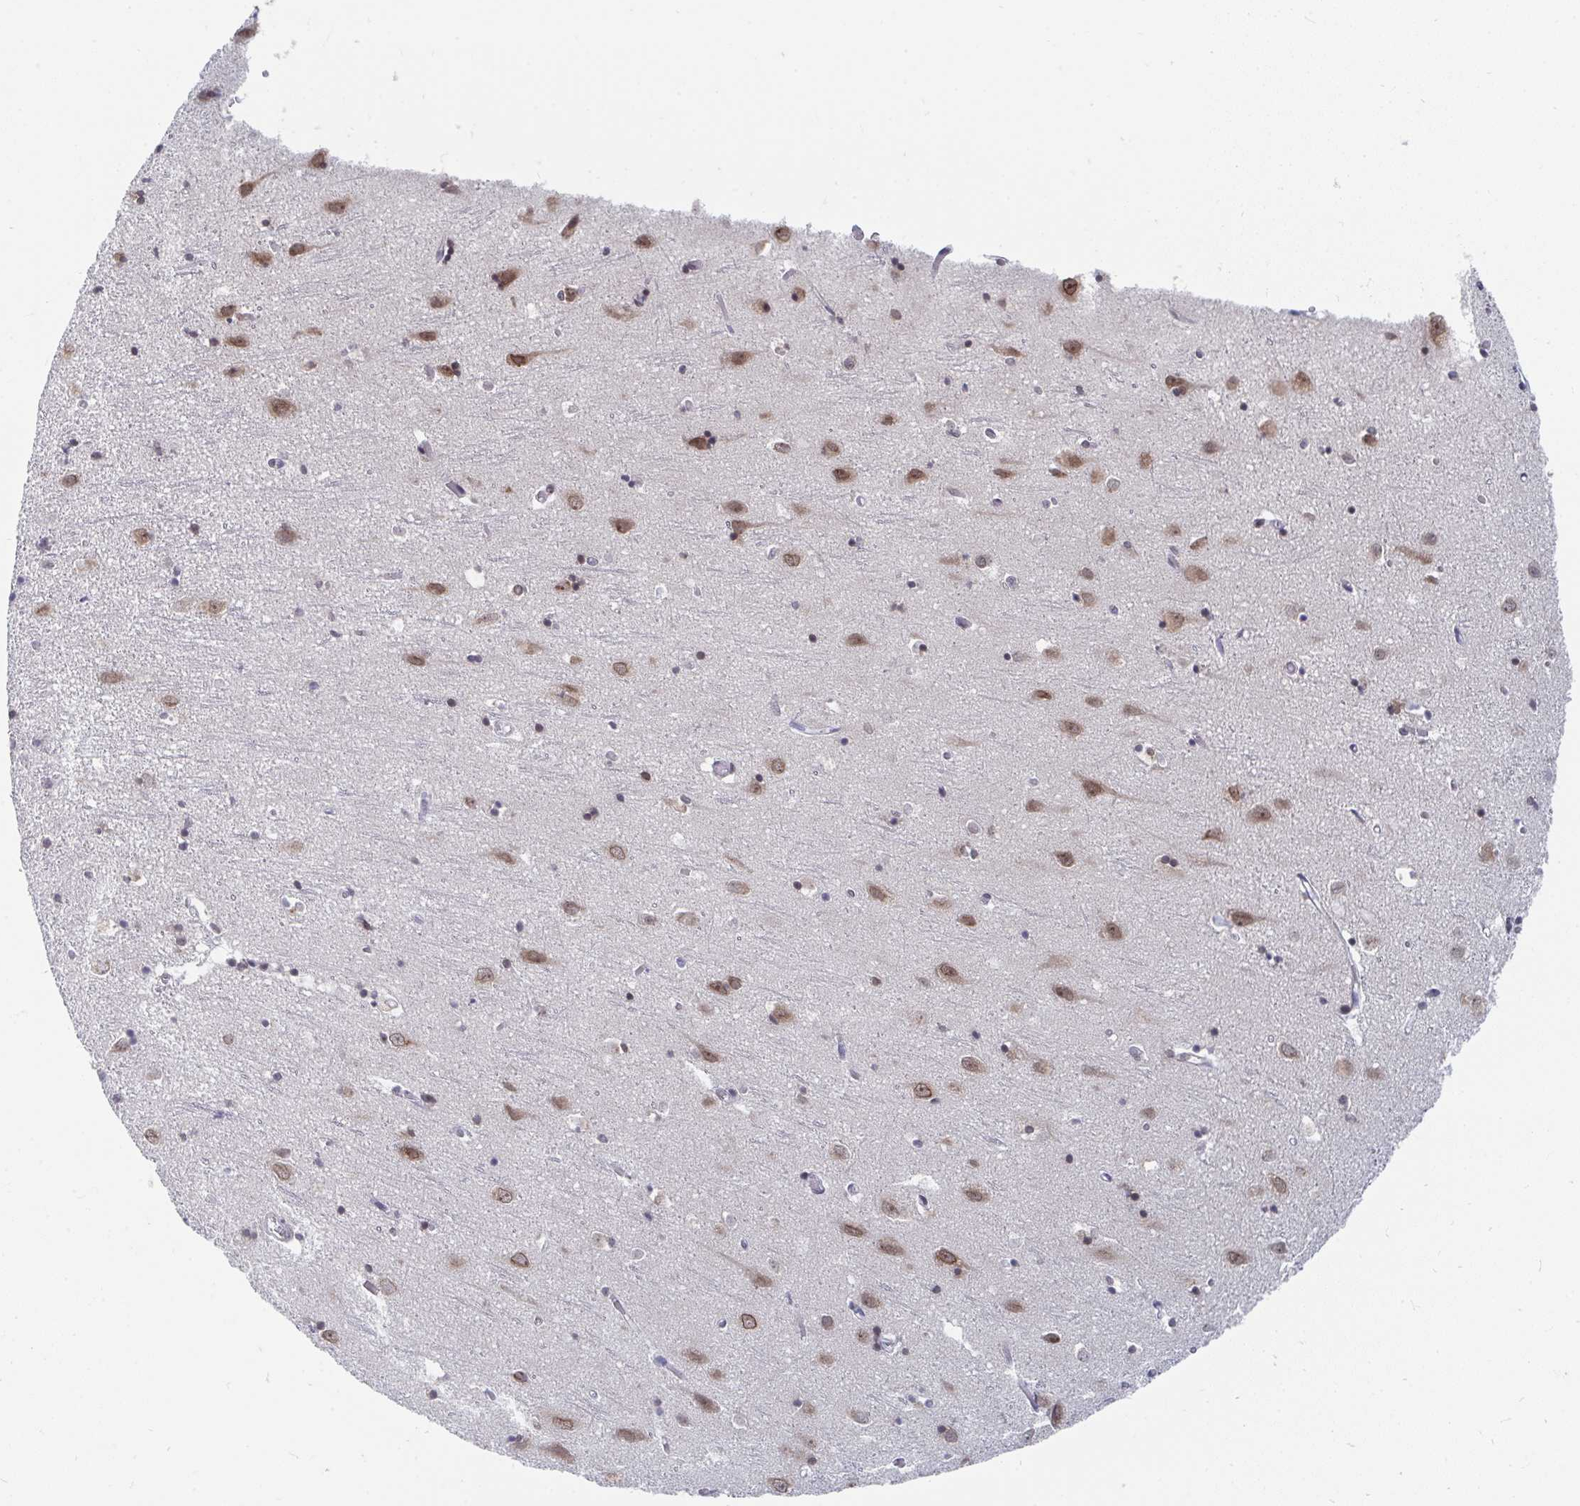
{"staining": {"intensity": "negative", "quantity": "none", "location": "none"}, "tissue": "cerebral cortex", "cell_type": "Endothelial cells", "image_type": "normal", "snomed": [{"axis": "morphology", "description": "Normal tissue, NOS"}, {"axis": "topography", "description": "Cerebral cortex"}], "caption": "Normal cerebral cortex was stained to show a protein in brown. There is no significant expression in endothelial cells.", "gene": "TRIP12", "patient": {"sex": "male", "age": 70}}